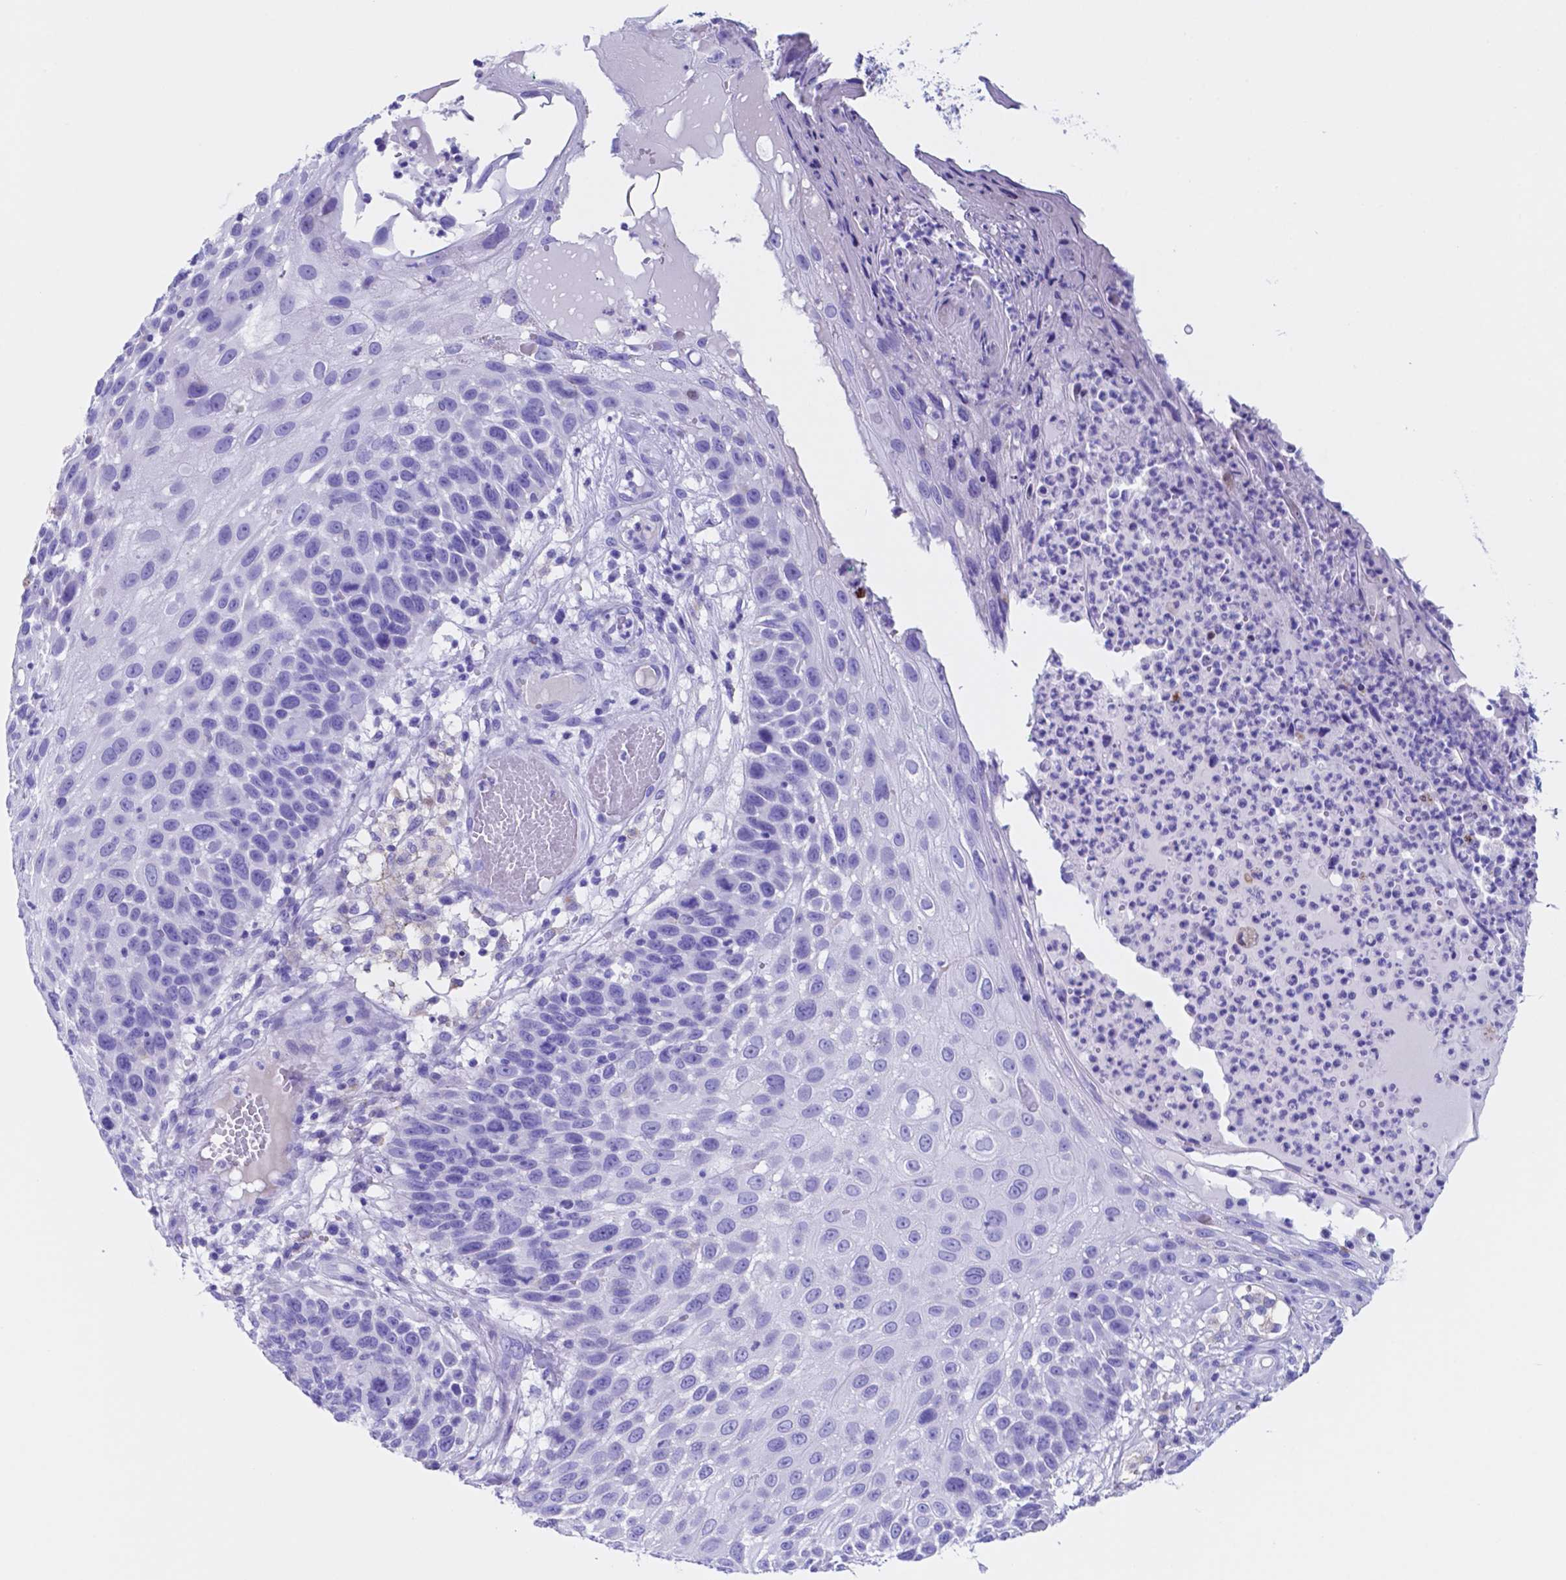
{"staining": {"intensity": "negative", "quantity": "none", "location": "none"}, "tissue": "skin cancer", "cell_type": "Tumor cells", "image_type": "cancer", "snomed": [{"axis": "morphology", "description": "Squamous cell carcinoma, NOS"}, {"axis": "topography", "description": "Skin"}], "caption": "Tumor cells are negative for brown protein staining in skin cancer (squamous cell carcinoma).", "gene": "DNAAF8", "patient": {"sex": "male", "age": 92}}